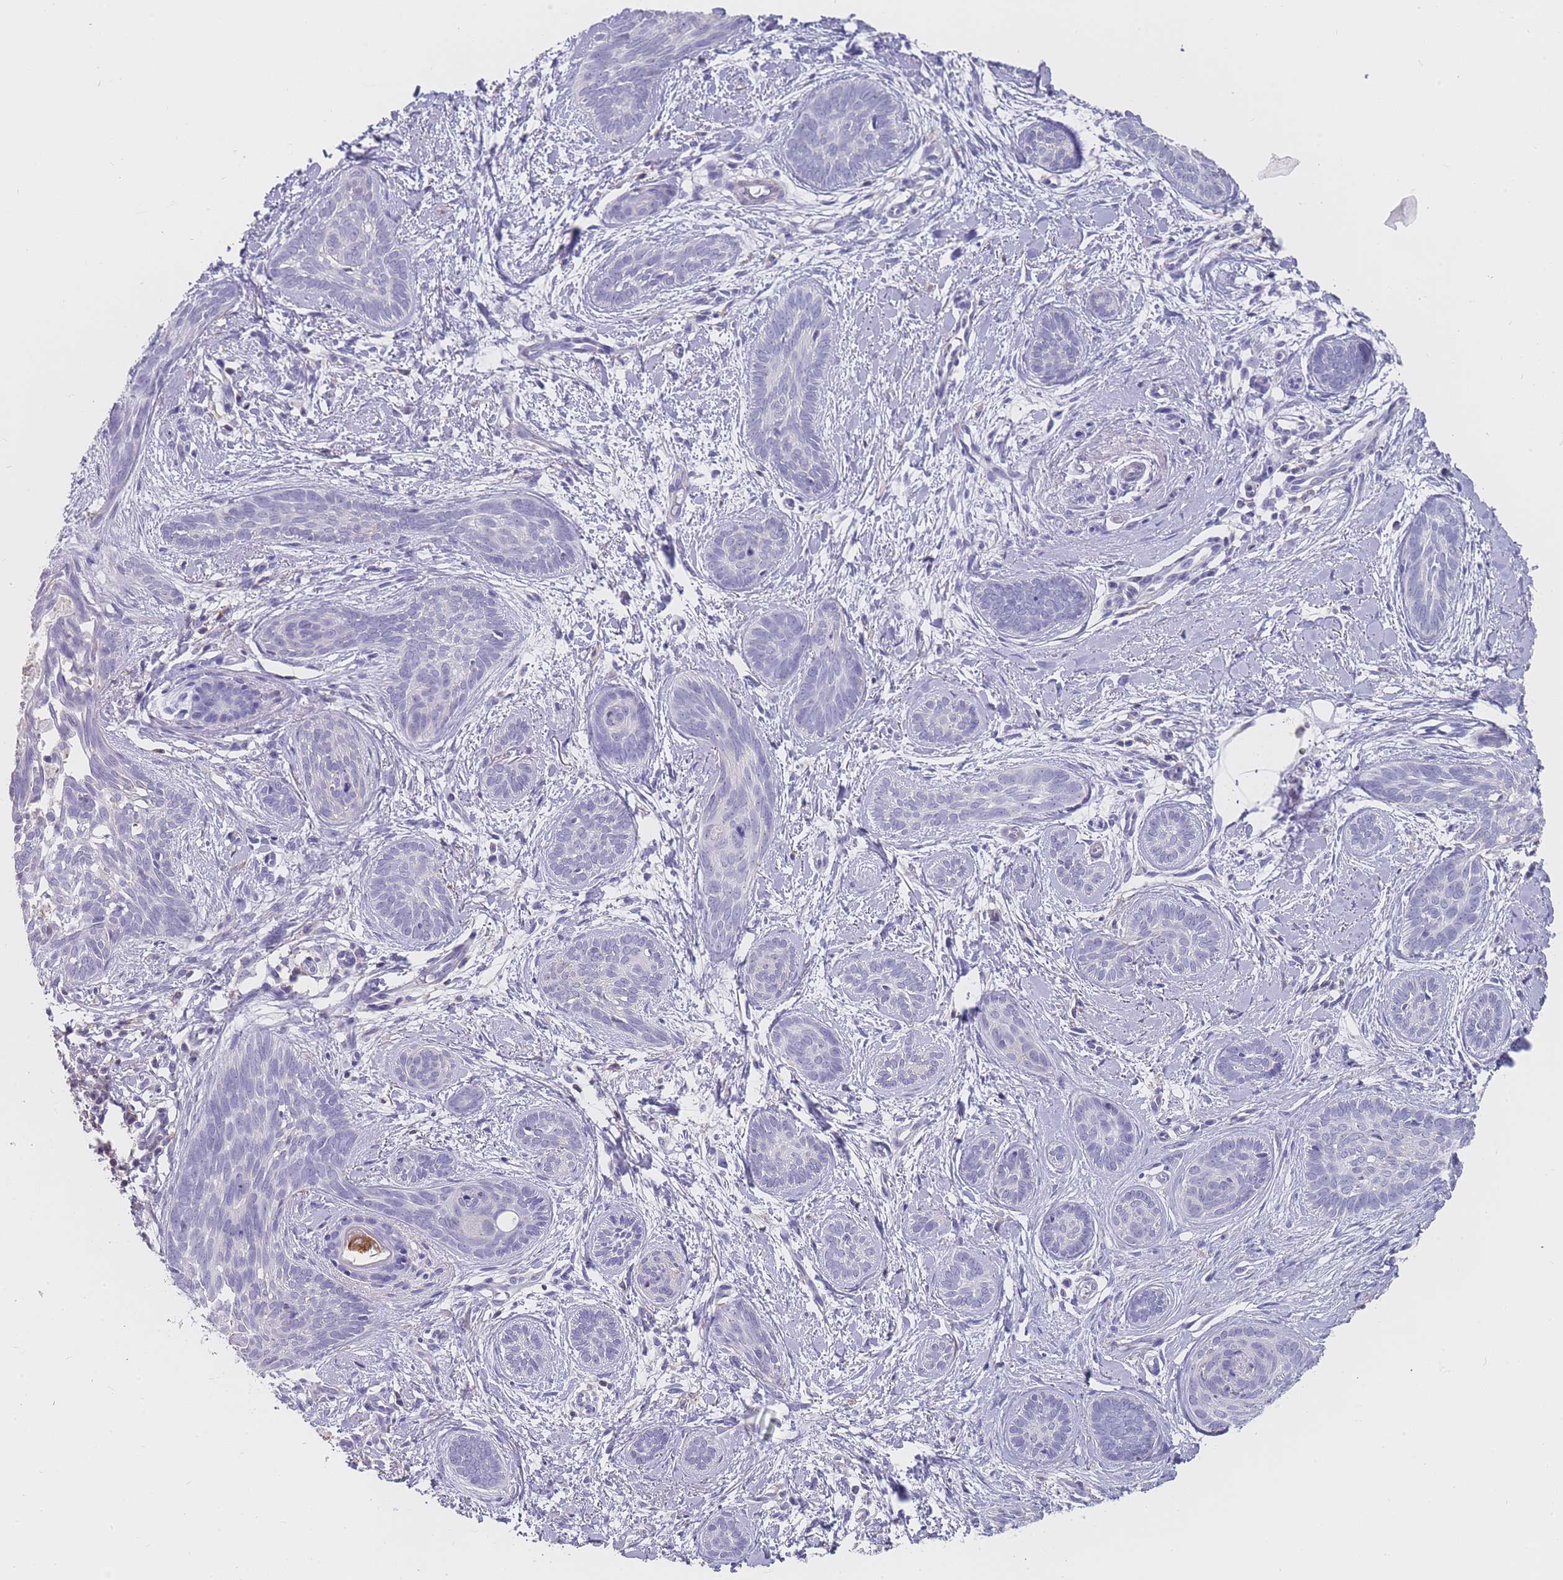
{"staining": {"intensity": "negative", "quantity": "none", "location": "none"}, "tissue": "skin cancer", "cell_type": "Tumor cells", "image_type": "cancer", "snomed": [{"axis": "morphology", "description": "Basal cell carcinoma"}, {"axis": "topography", "description": "Skin"}], "caption": "IHC photomicrograph of human skin cancer (basal cell carcinoma) stained for a protein (brown), which shows no expression in tumor cells.", "gene": "NOP14", "patient": {"sex": "female", "age": 81}}